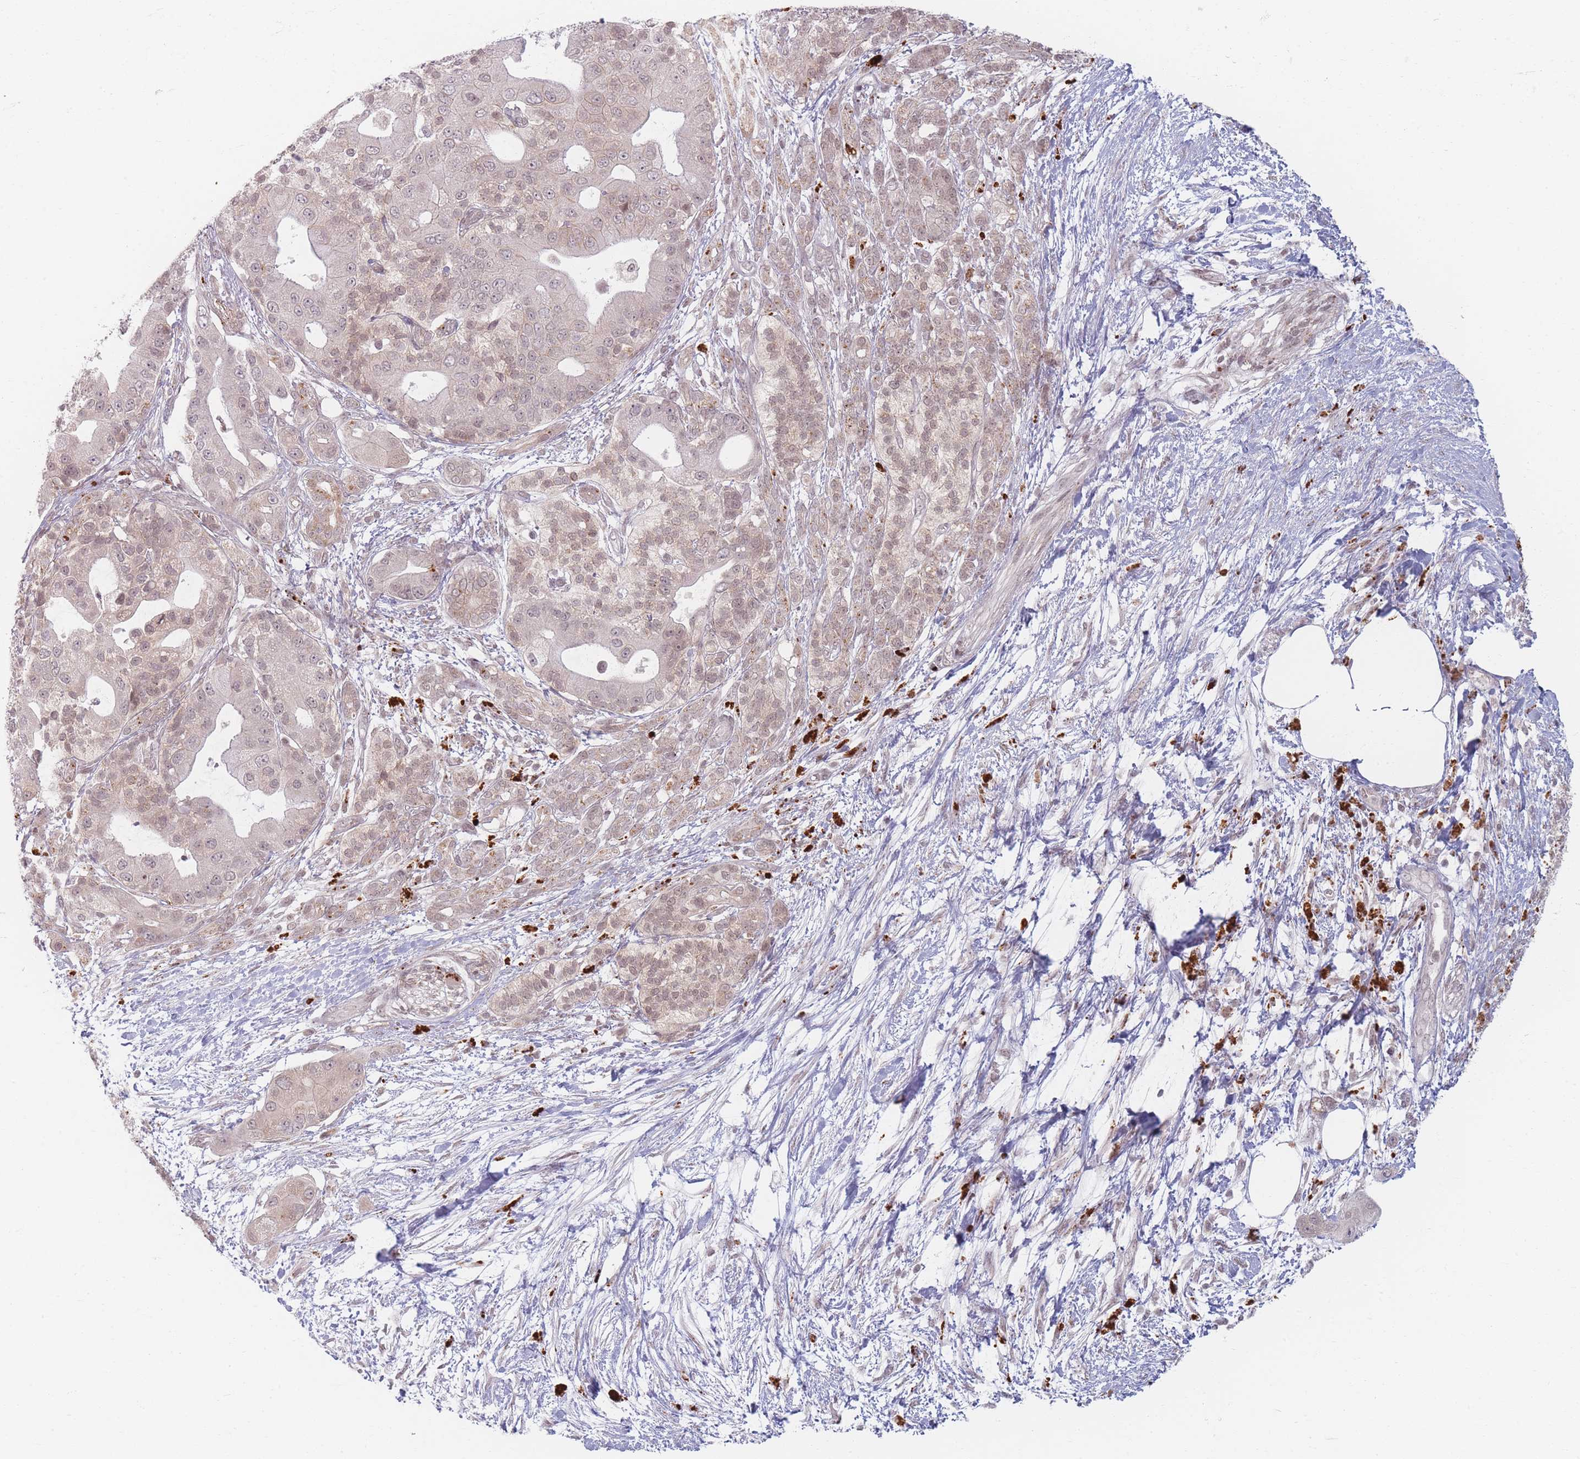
{"staining": {"intensity": "weak", "quantity": "25%-75%", "location": "cytoplasmic/membranous,nuclear"}, "tissue": "pancreatic cancer", "cell_type": "Tumor cells", "image_type": "cancer", "snomed": [{"axis": "morphology", "description": "Adenocarcinoma, NOS"}, {"axis": "topography", "description": "Pancreas"}], "caption": "This is an image of immunohistochemistry staining of pancreatic cancer (adenocarcinoma), which shows weak staining in the cytoplasmic/membranous and nuclear of tumor cells.", "gene": "SPATA45", "patient": {"sex": "male", "age": 57}}